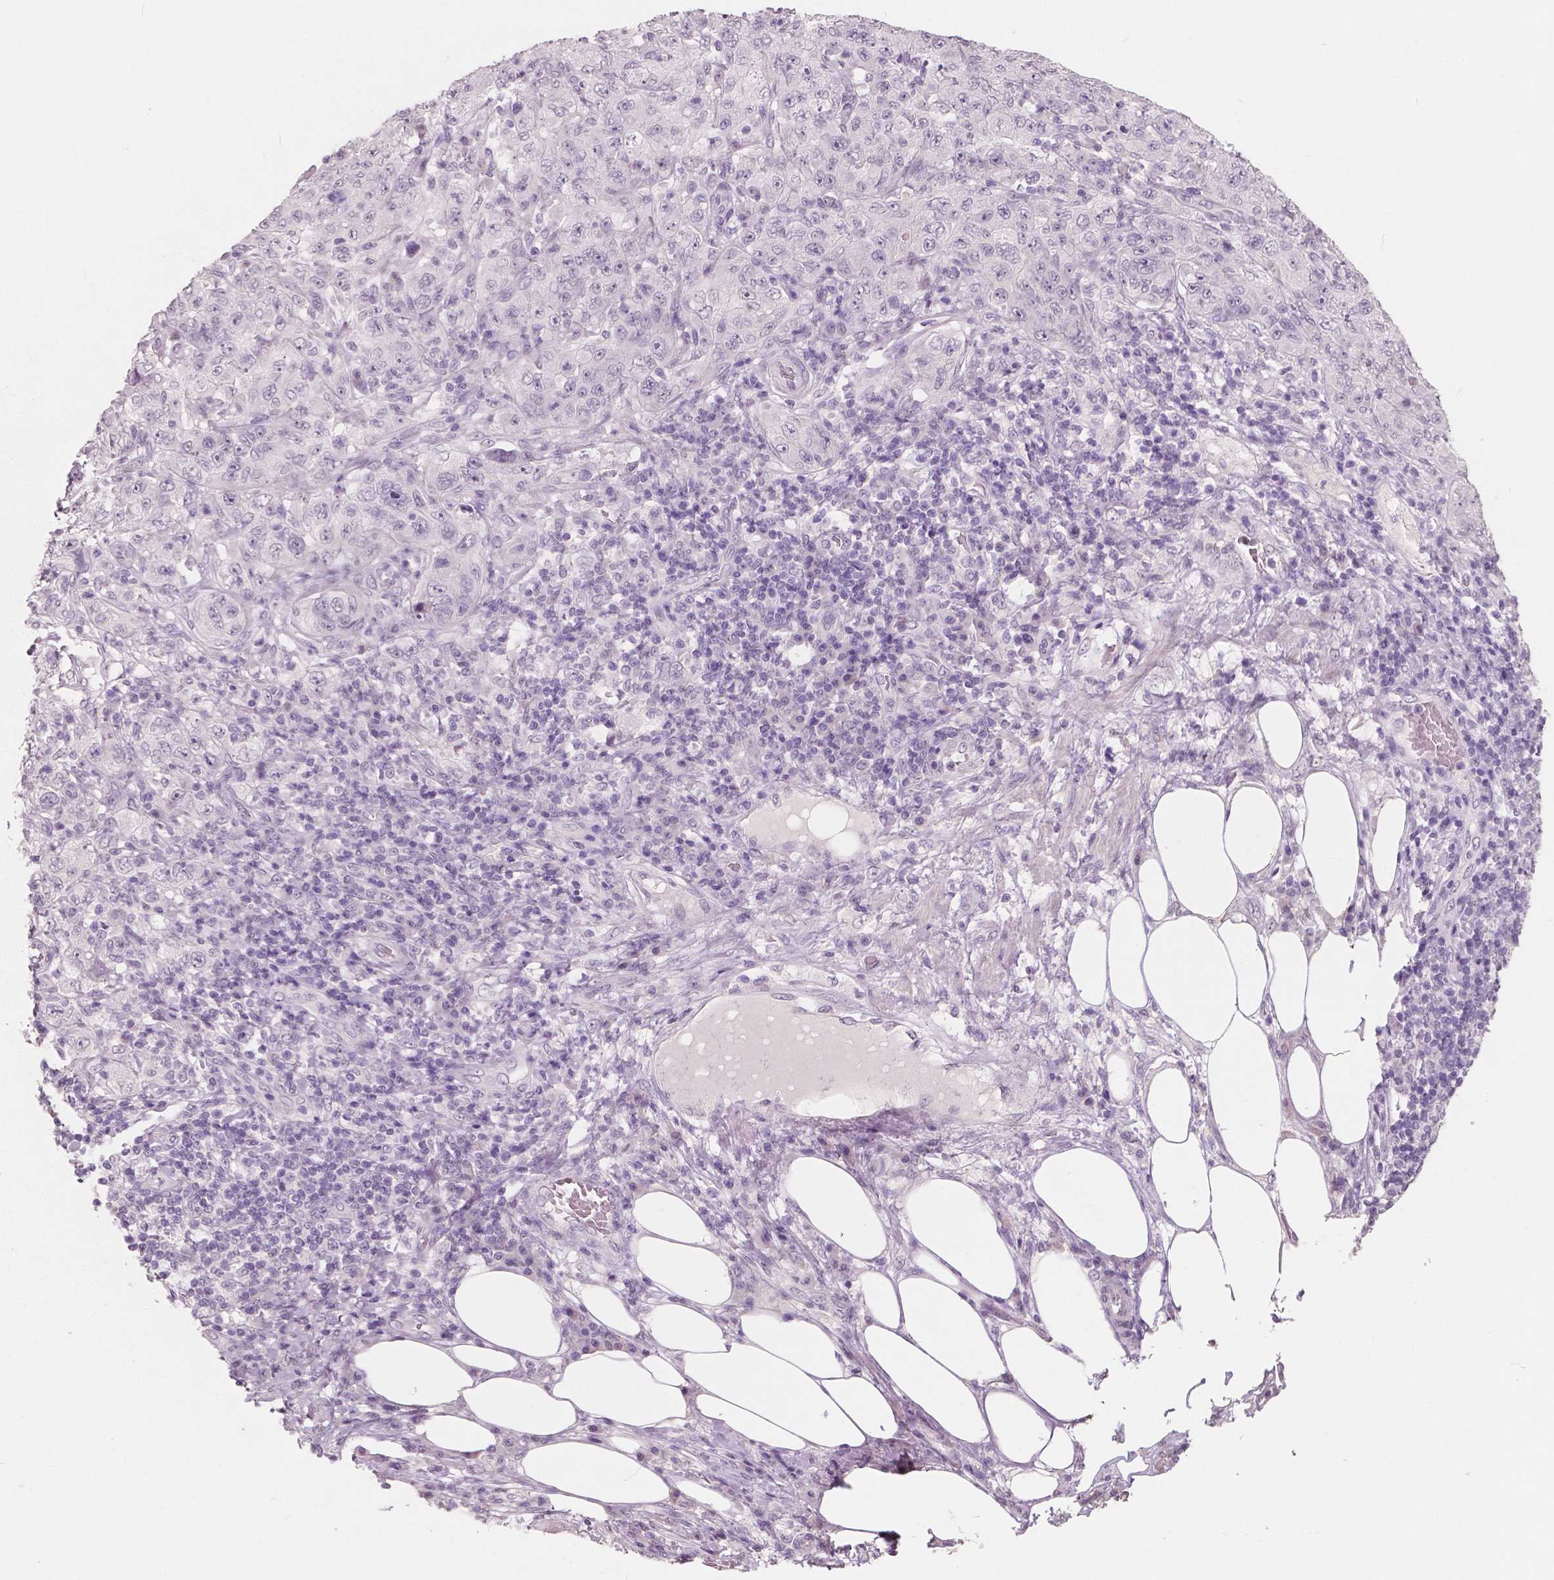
{"staining": {"intensity": "negative", "quantity": "none", "location": "none"}, "tissue": "pancreatic cancer", "cell_type": "Tumor cells", "image_type": "cancer", "snomed": [{"axis": "morphology", "description": "Adenocarcinoma, NOS"}, {"axis": "topography", "description": "Pancreas"}], "caption": "Immunohistochemistry of human pancreatic adenocarcinoma exhibits no expression in tumor cells.", "gene": "NECAB1", "patient": {"sex": "male", "age": 68}}